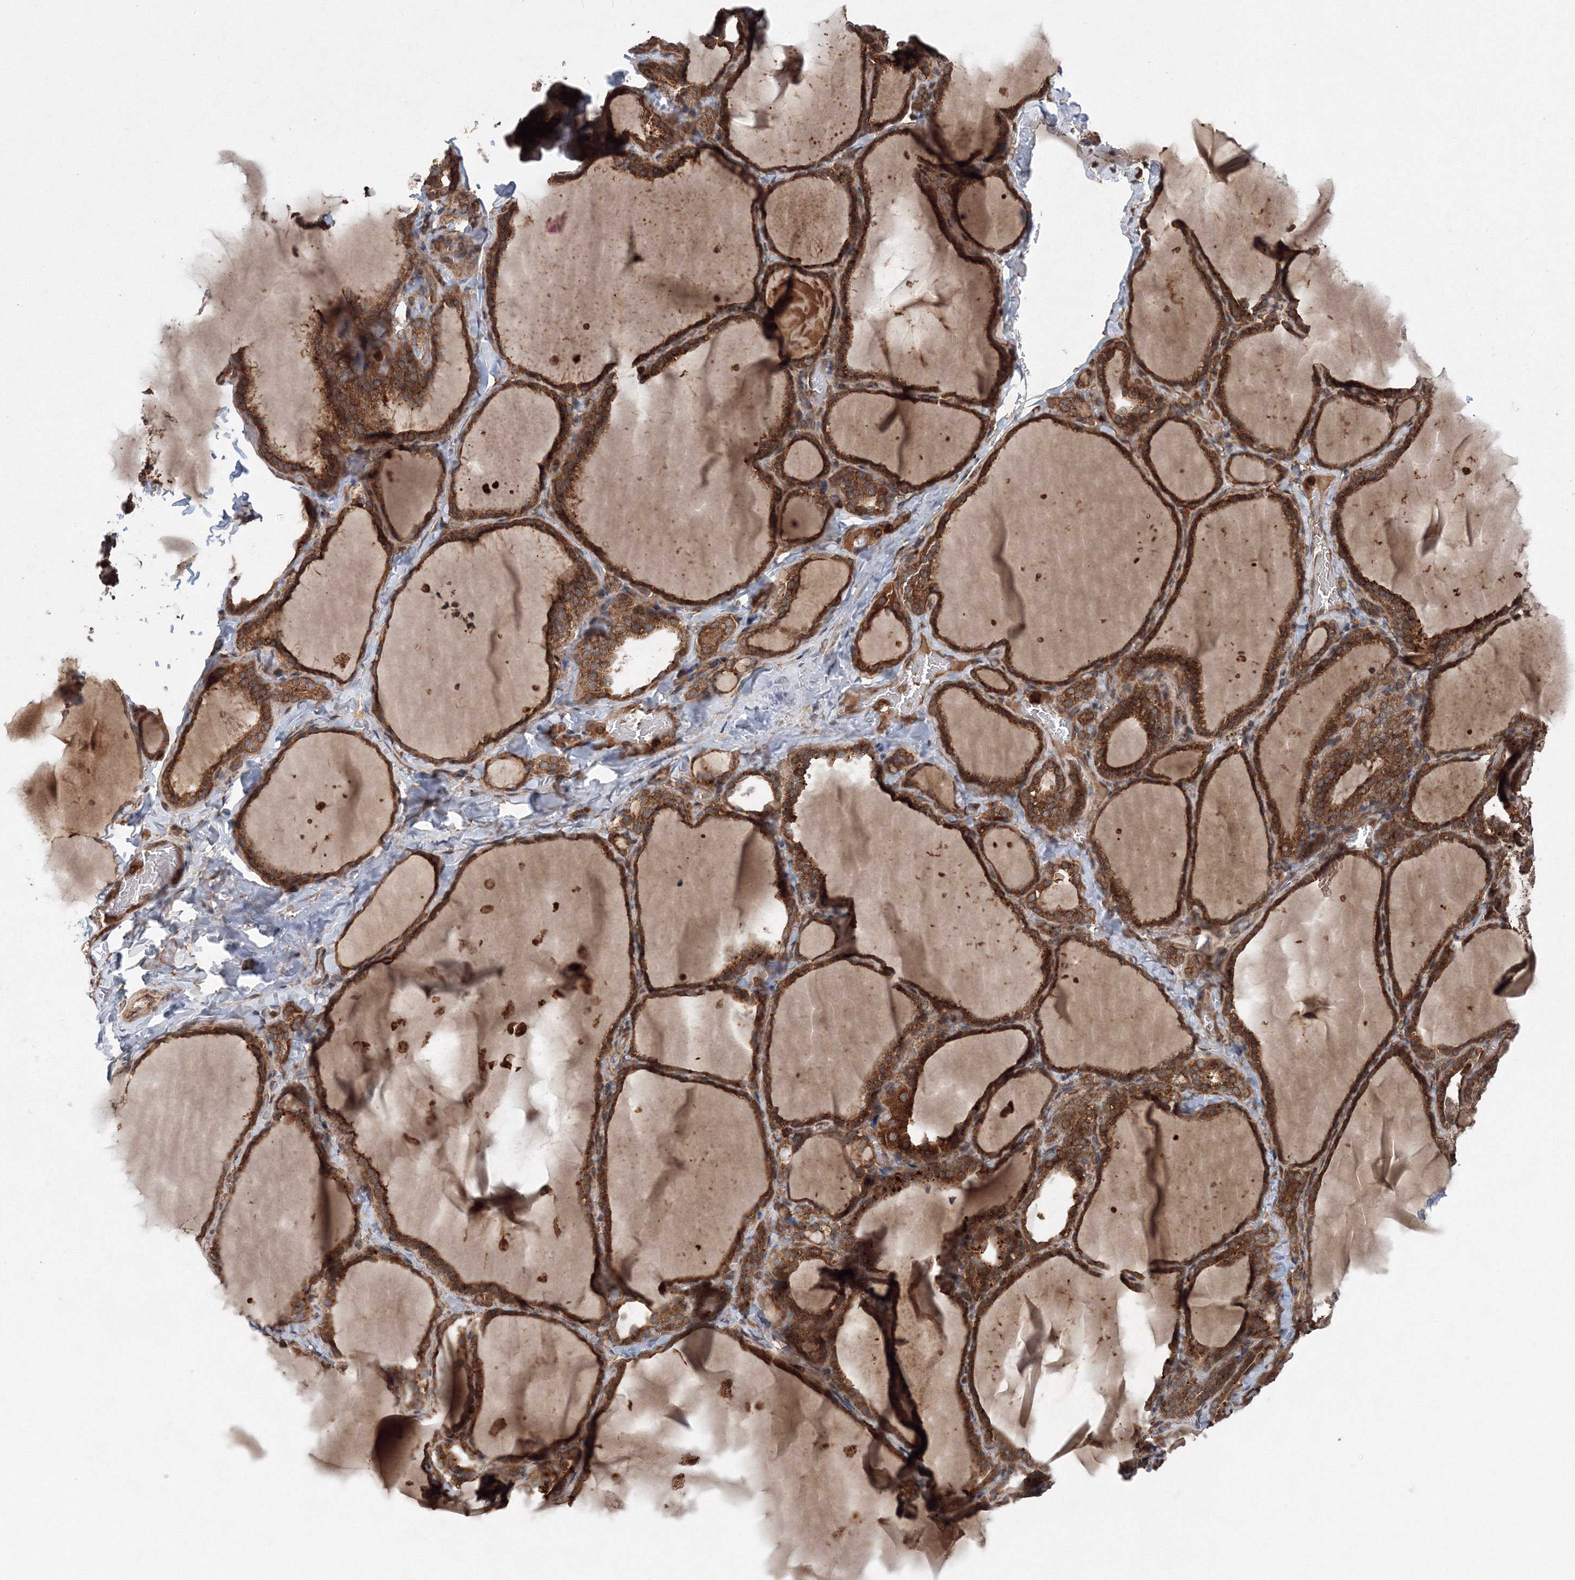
{"staining": {"intensity": "strong", "quantity": ">75%", "location": "cytoplasmic/membranous"}, "tissue": "thyroid gland", "cell_type": "Glandular cells", "image_type": "normal", "snomed": [{"axis": "morphology", "description": "Normal tissue, NOS"}, {"axis": "topography", "description": "Thyroid gland"}], "caption": "Thyroid gland stained for a protein demonstrates strong cytoplasmic/membranous positivity in glandular cells. The staining is performed using DAB (3,3'-diaminobenzidine) brown chromogen to label protein expression. The nuclei are counter-stained blue using hematoxylin.", "gene": "ATG3", "patient": {"sex": "female", "age": 22}}